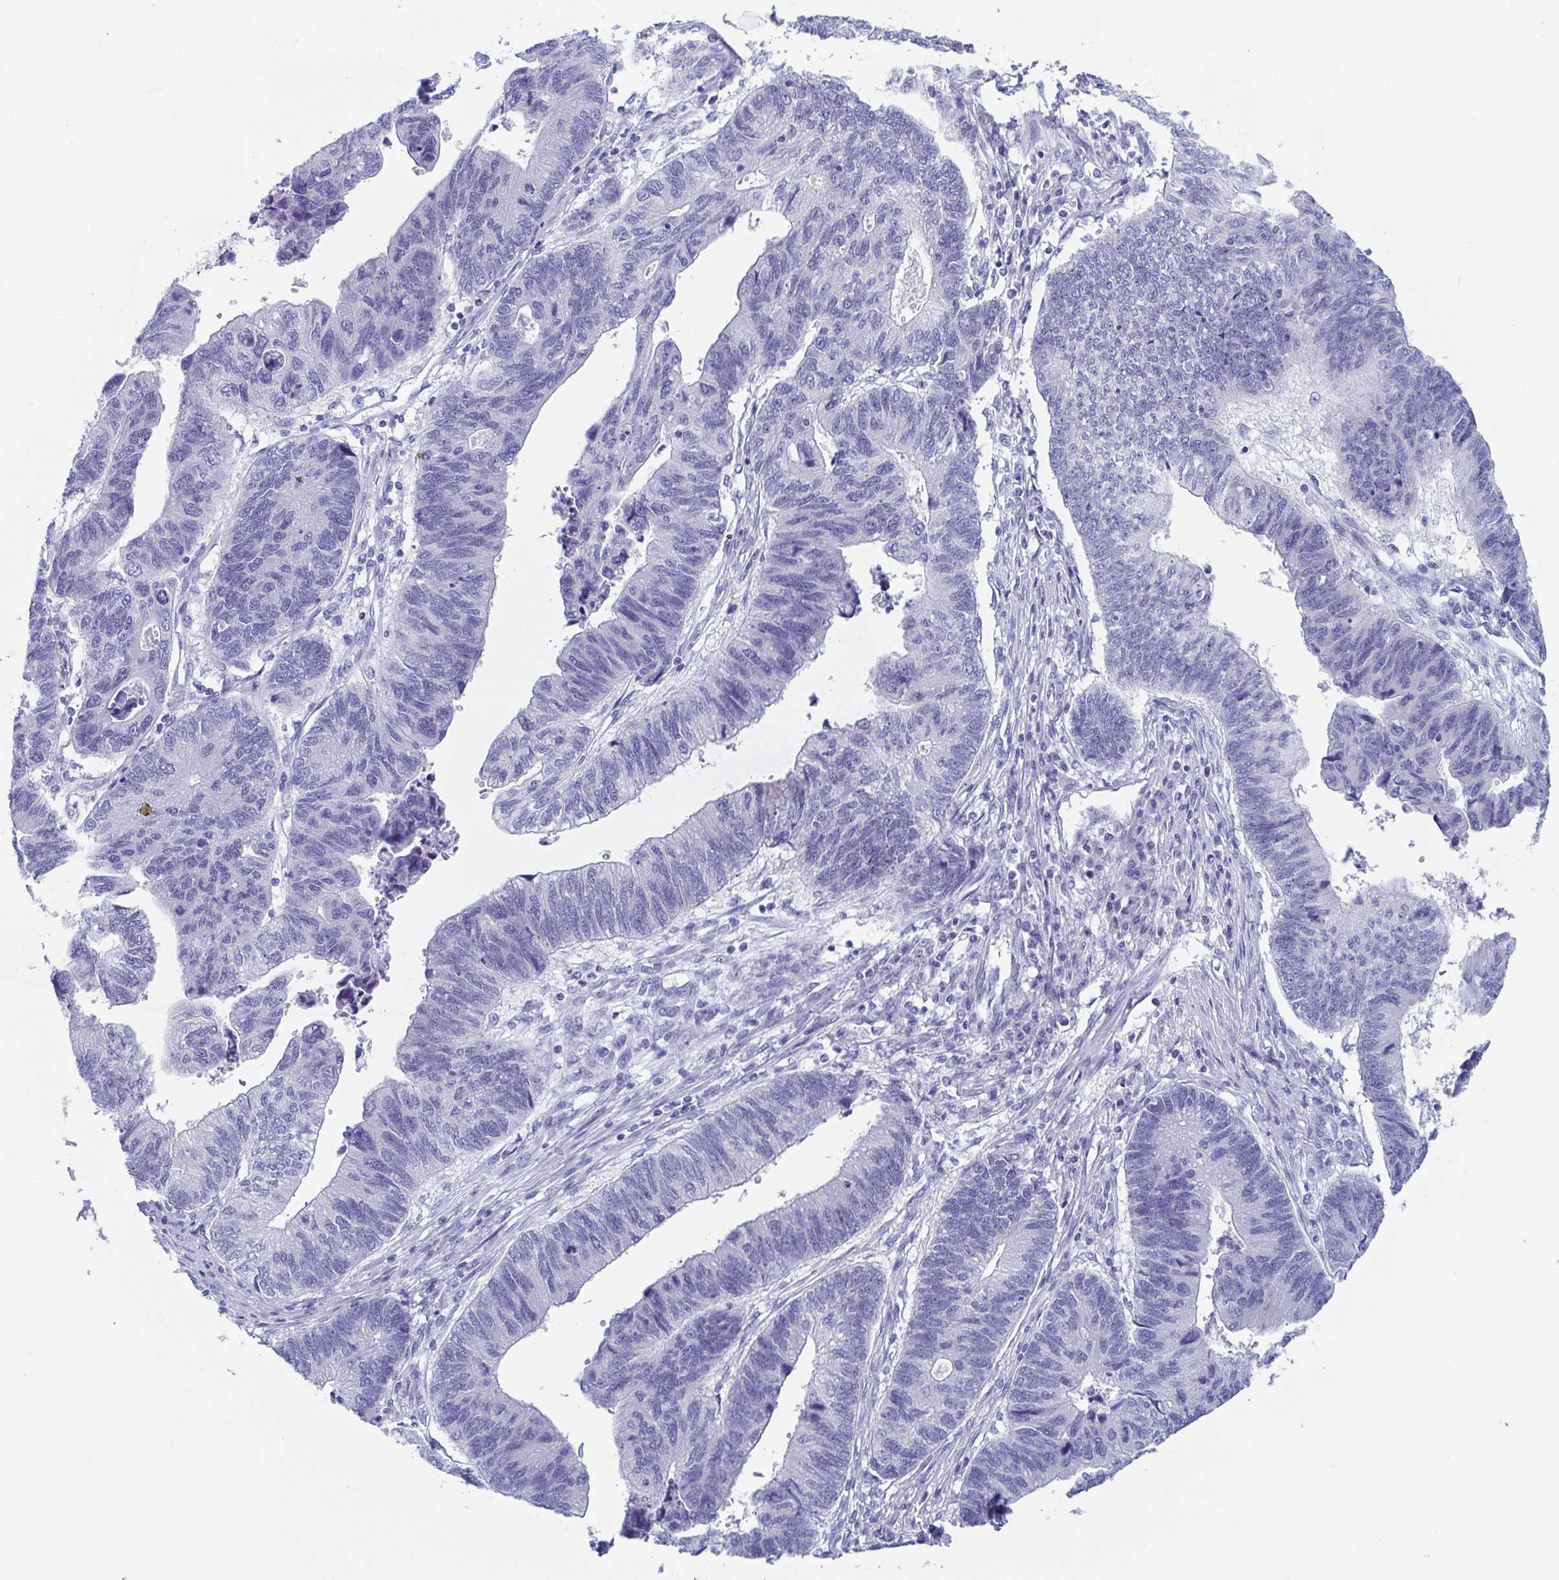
{"staining": {"intensity": "negative", "quantity": "none", "location": "none"}, "tissue": "stomach cancer", "cell_type": "Tumor cells", "image_type": "cancer", "snomed": [{"axis": "morphology", "description": "Adenocarcinoma, NOS"}, {"axis": "topography", "description": "Stomach"}], "caption": "This is an immunohistochemistry photomicrograph of human stomach cancer (adenocarcinoma). There is no staining in tumor cells.", "gene": "ZPBP", "patient": {"sex": "male", "age": 59}}